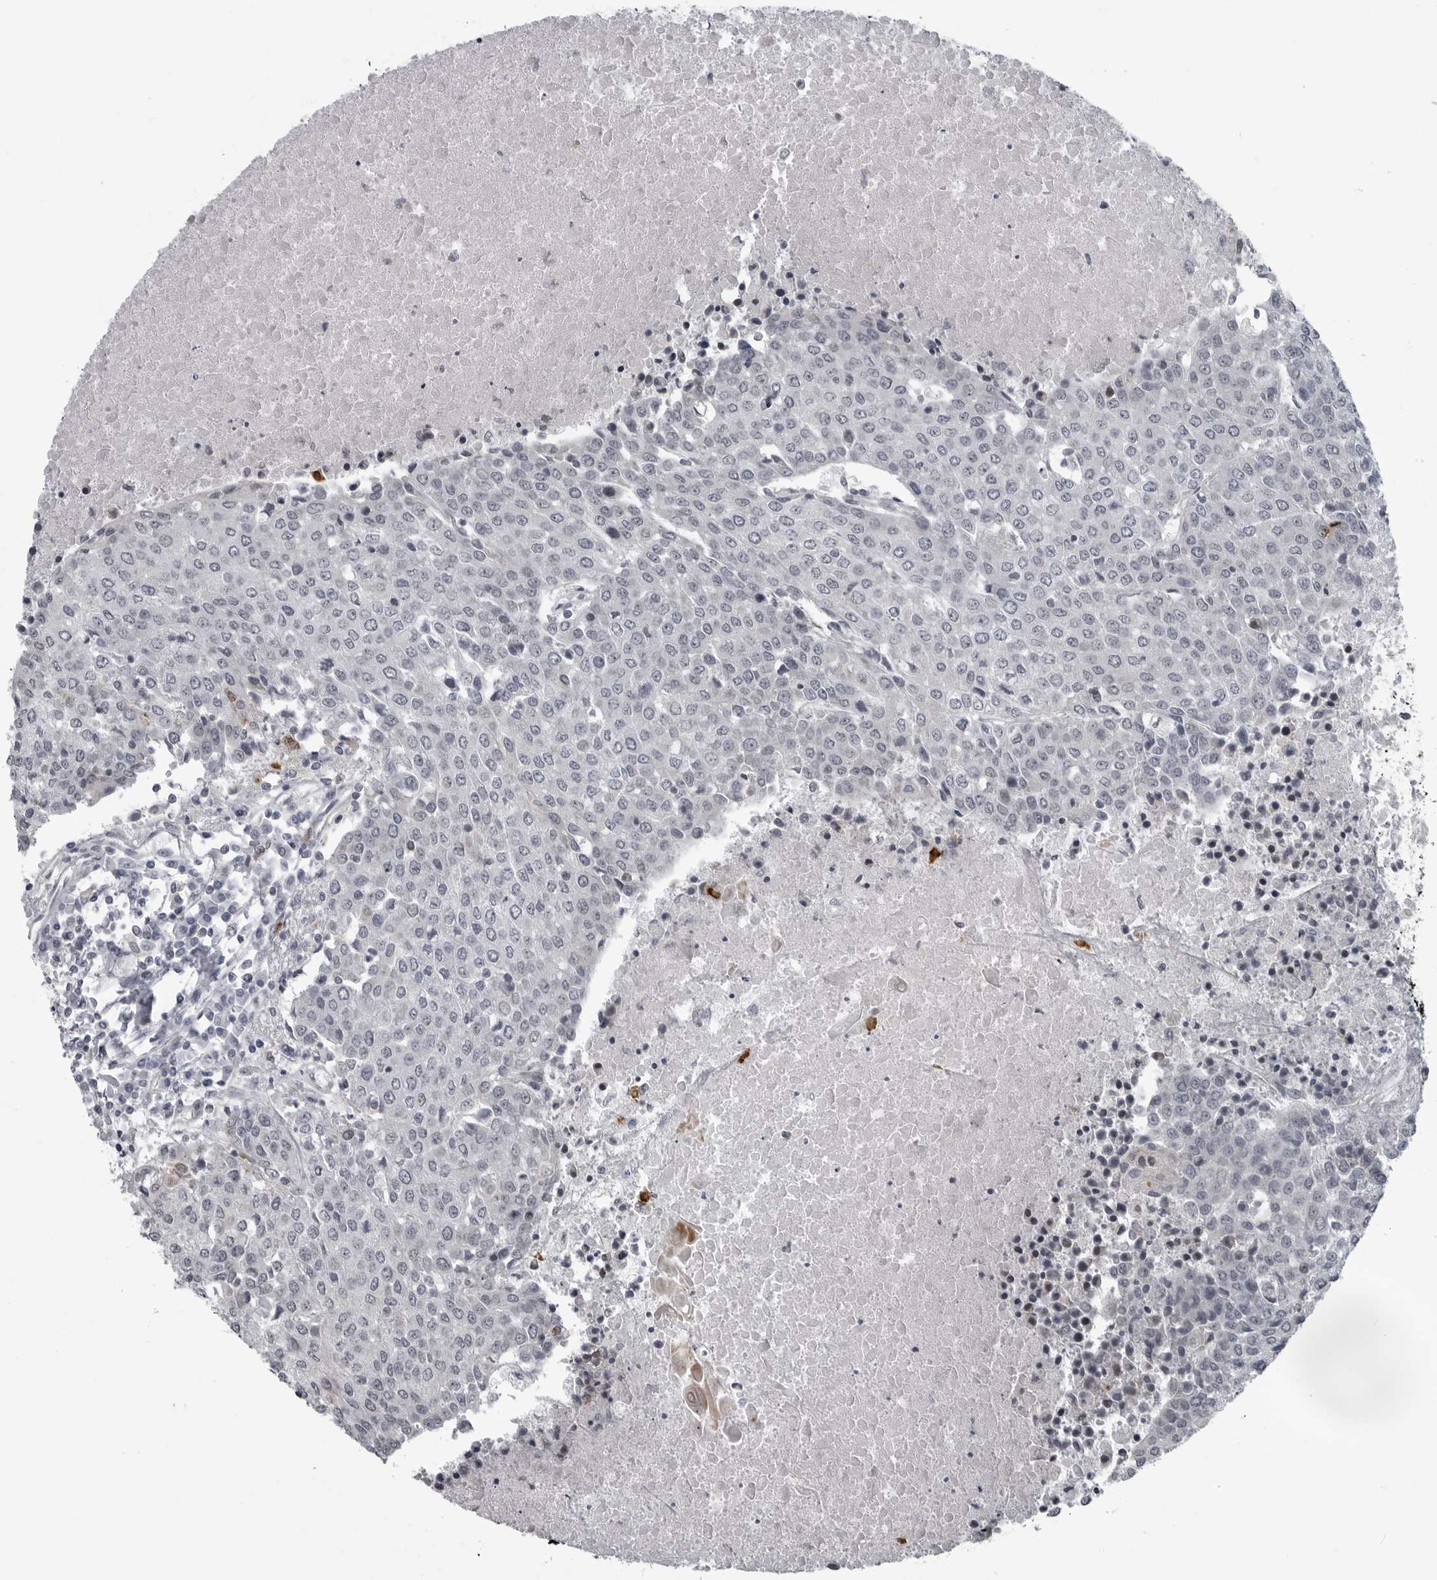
{"staining": {"intensity": "negative", "quantity": "none", "location": "none"}, "tissue": "urothelial cancer", "cell_type": "Tumor cells", "image_type": "cancer", "snomed": [{"axis": "morphology", "description": "Urothelial carcinoma, High grade"}, {"axis": "topography", "description": "Urinary bladder"}], "caption": "There is no significant expression in tumor cells of urothelial cancer. (DAB immunohistochemistry with hematoxylin counter stain).", "gene": "LYSMD1", "patient": {"sex": "female", "age": 85}}